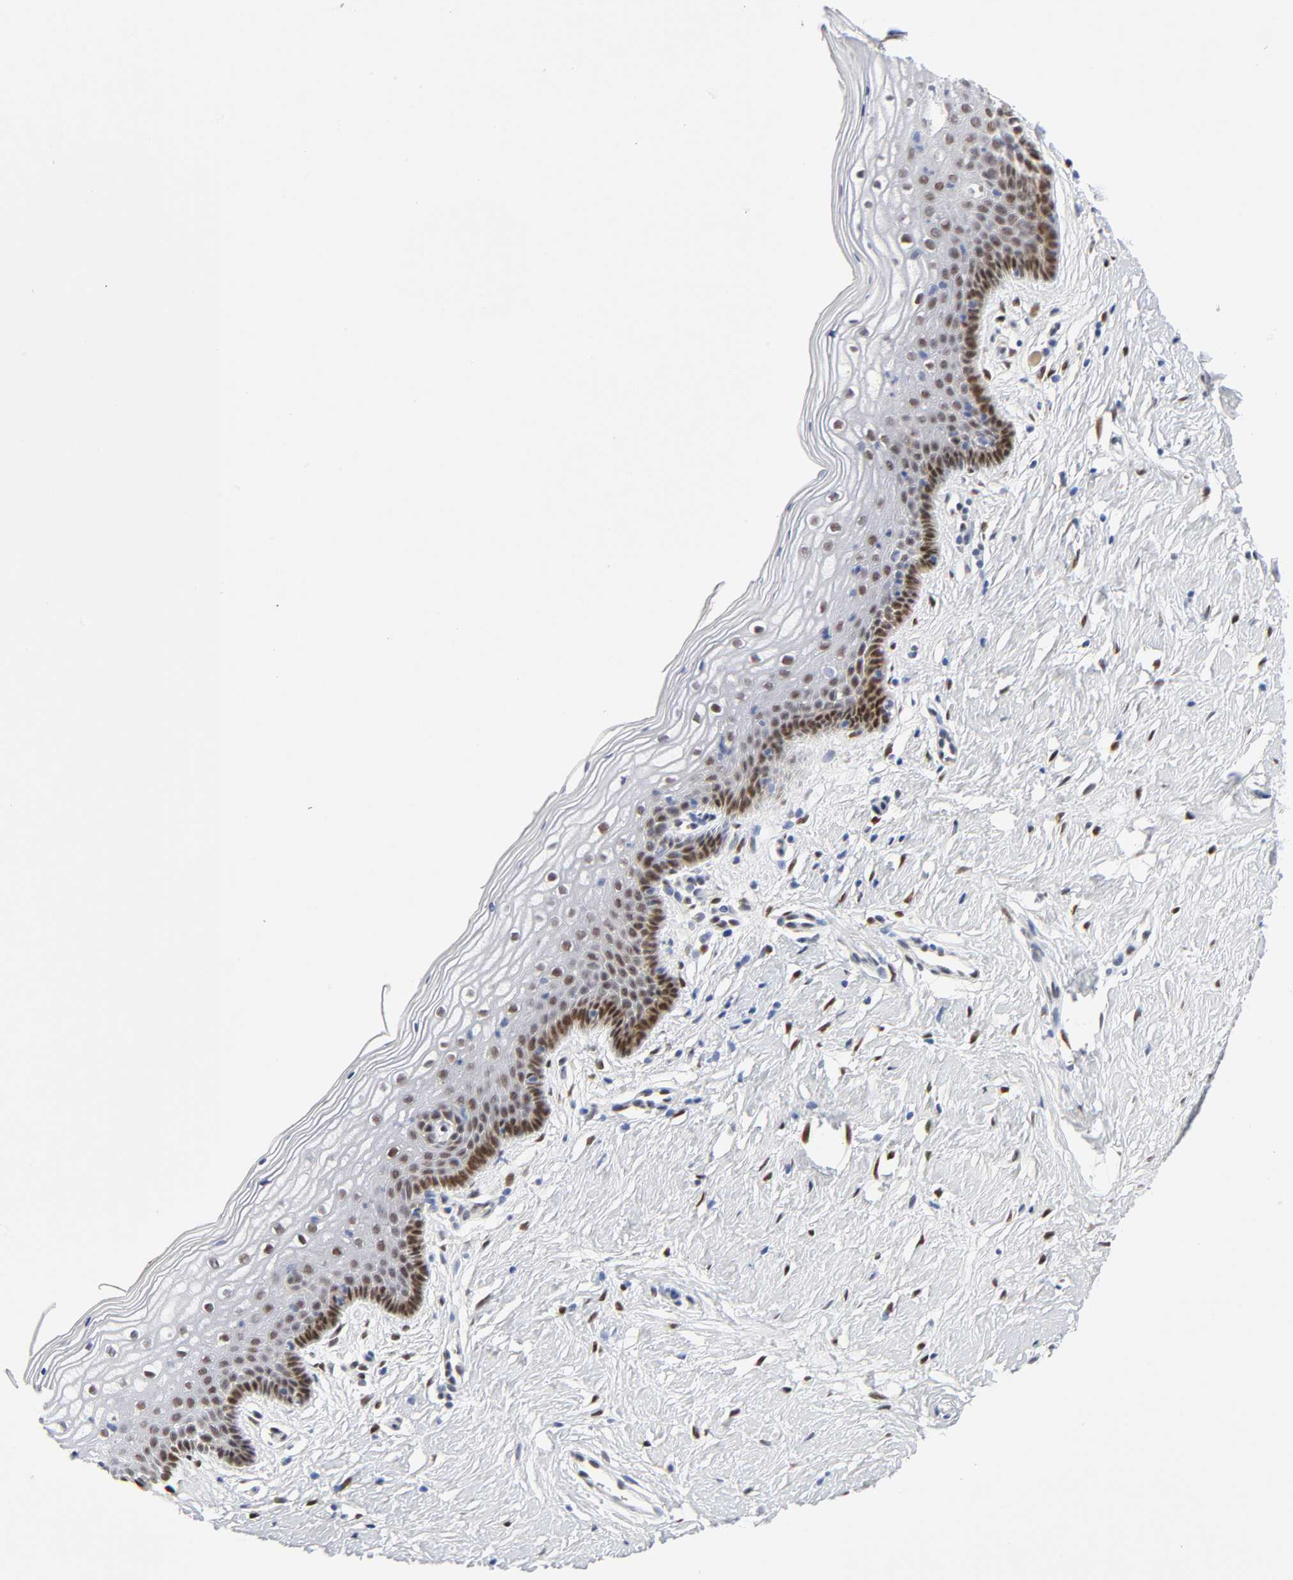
{"staining": {"intensity": "moderate", "quantity": "25%-75%", "location": "nuclear"}, "tissue": "vagina", "cell_type": "Squamous epithelial cells", "image_type": "normal", "snomed": [{"axis": "morphology", "description": "Normal tissue, NOS"}, {"axis": "topography", "description": "Vagina"}], "caption": "Approximately 25%-75% of squamous epithelial cells in benign human vagina reveal moderate nuclear protein staining as visualized by brown immunohistochemical staining.", "gene": "NFIC", "patient": {"sex": "female", "age": 46}}